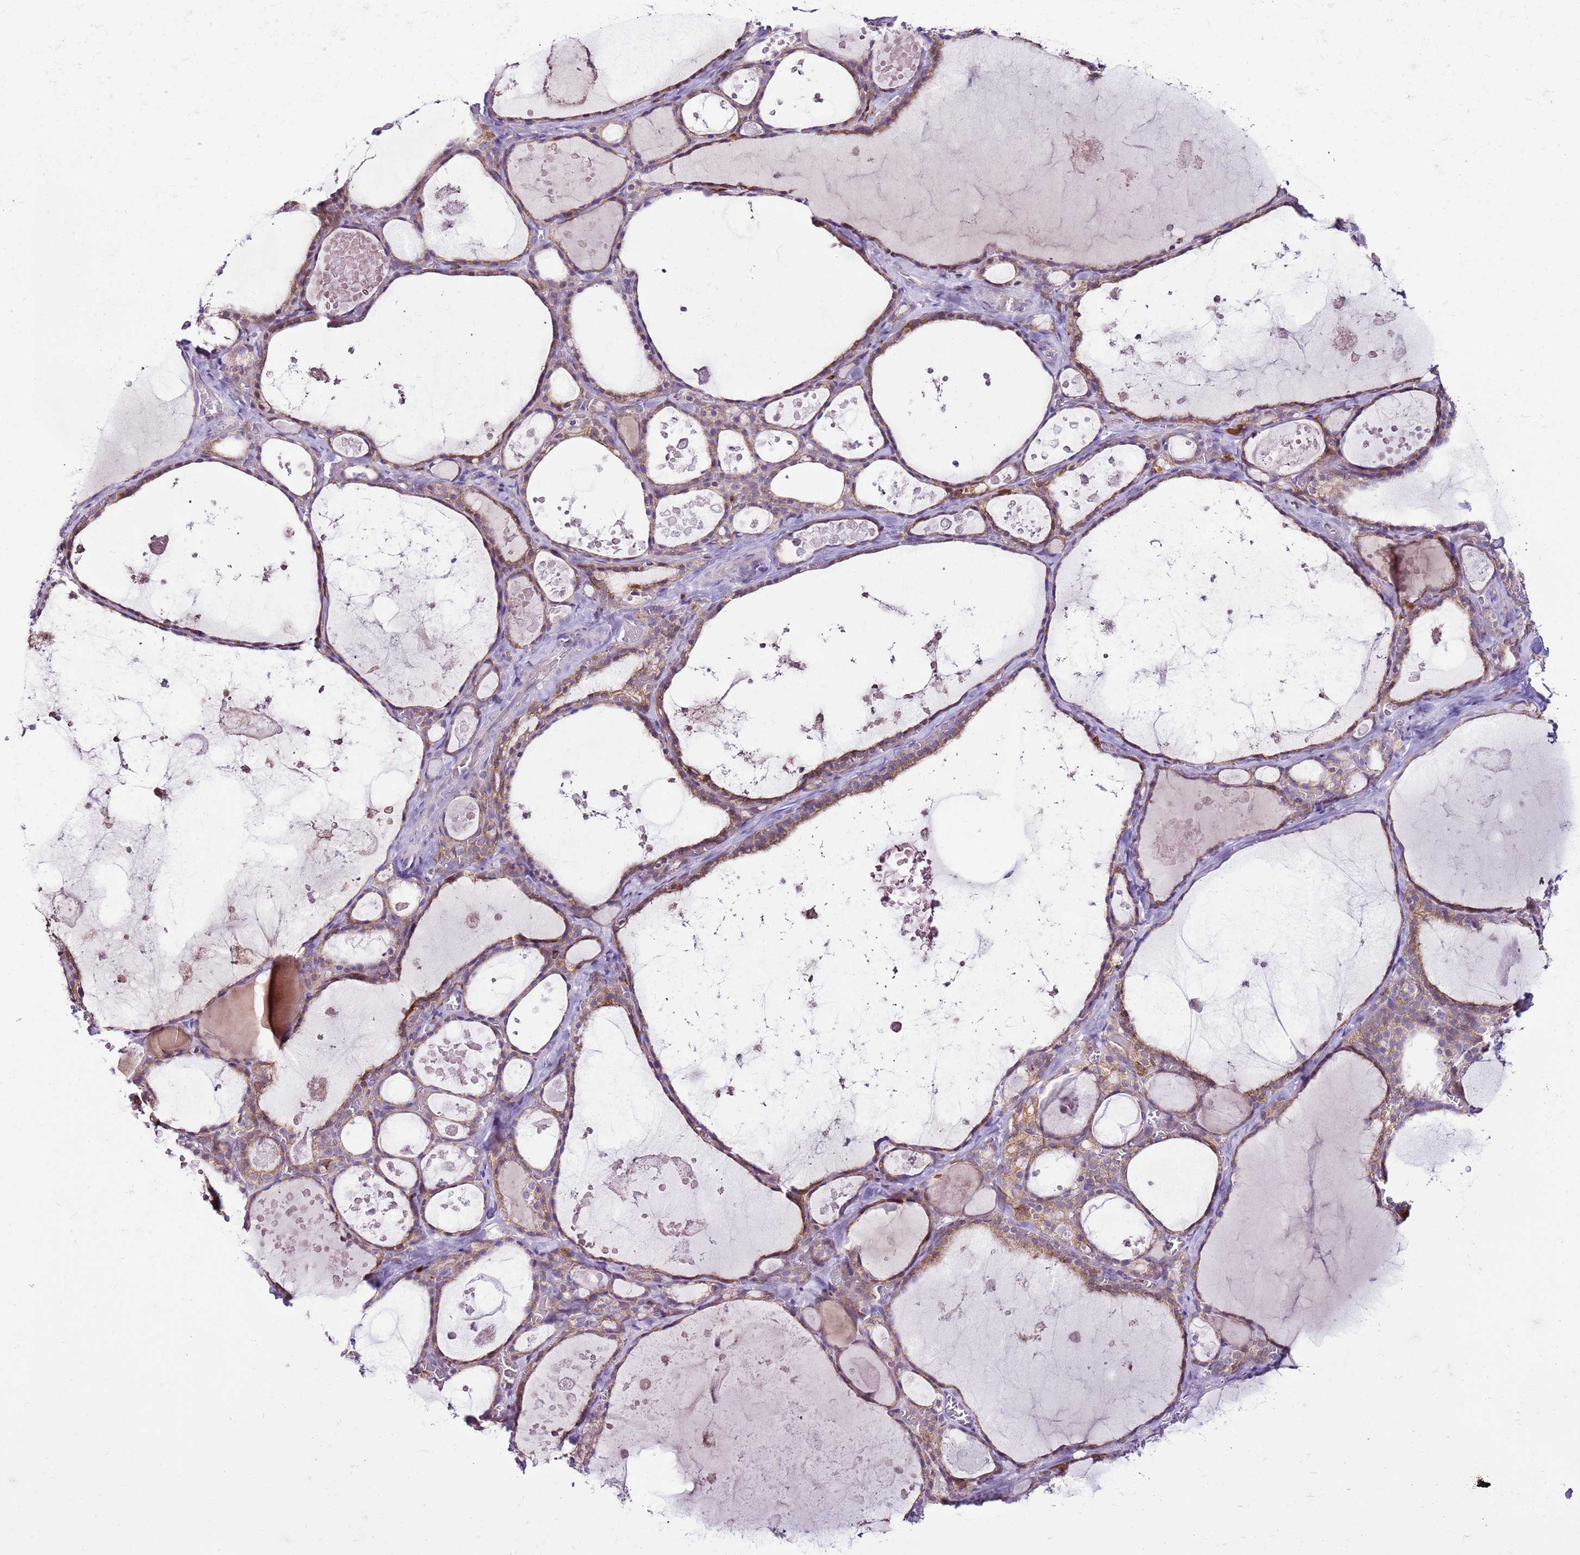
{"staining": {"intensity": "moderate", "quantity": ">75%", "location": "cytoplasmic/membranous"}, "tissue": "thyroid gland", "cell_type": "Glandular cells", "image_type": "normal", "snomed": [{"axis": "morphology", "description": "Normal tissue, NOS"}, {"axis": "topography", "description": "Thyroid gland"}], "caption": "Immunohistochemical staining of normal human thyroid gland exhibits >75% levels of moderate cytoplasmic/membranous protein expression in about >75% of glandular cells.", "gene": "MRPL36", "patient": {"sex": "male", "age": 56}}